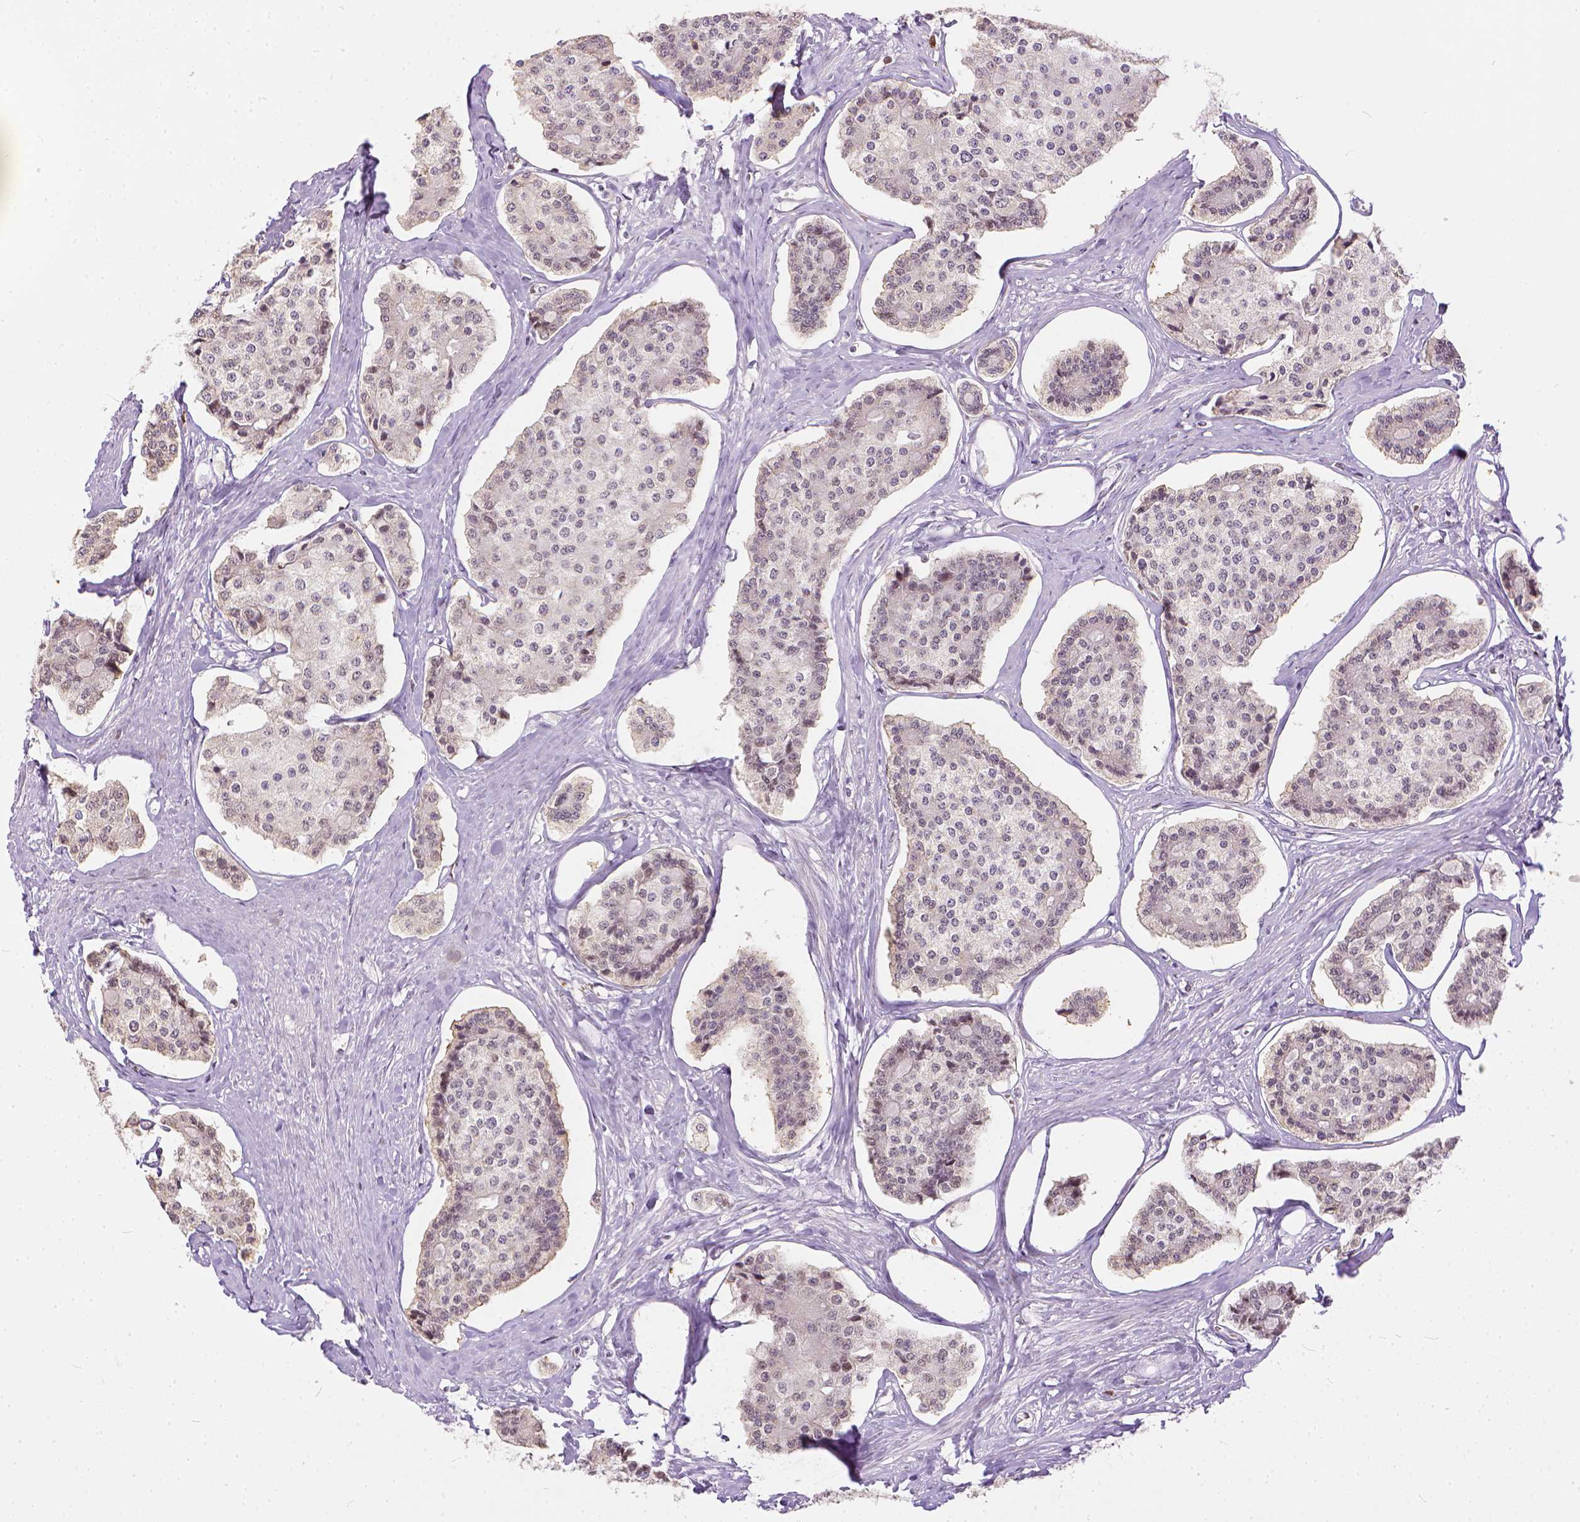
{"staining": {"intensity": "negative", "quantity": "none", "location": "none"}, "tissue": "carcinoid", "cell_type": "Tumor cells", "image_type": "cancer", "snomed": [{"axis": "morphology", "description": "Carcinoid, malignant, NOS"}, {"axis": "topography", "description": "Small intestine"}], "caption": "A histopathology image of human carcinoid is negative for staining in tumor cells. (Immunohistochemistry (ihc), brightfield microscopy, high magnification).", "gene": "ERCC1", "patient": {"sex": "female", "age": 65}}